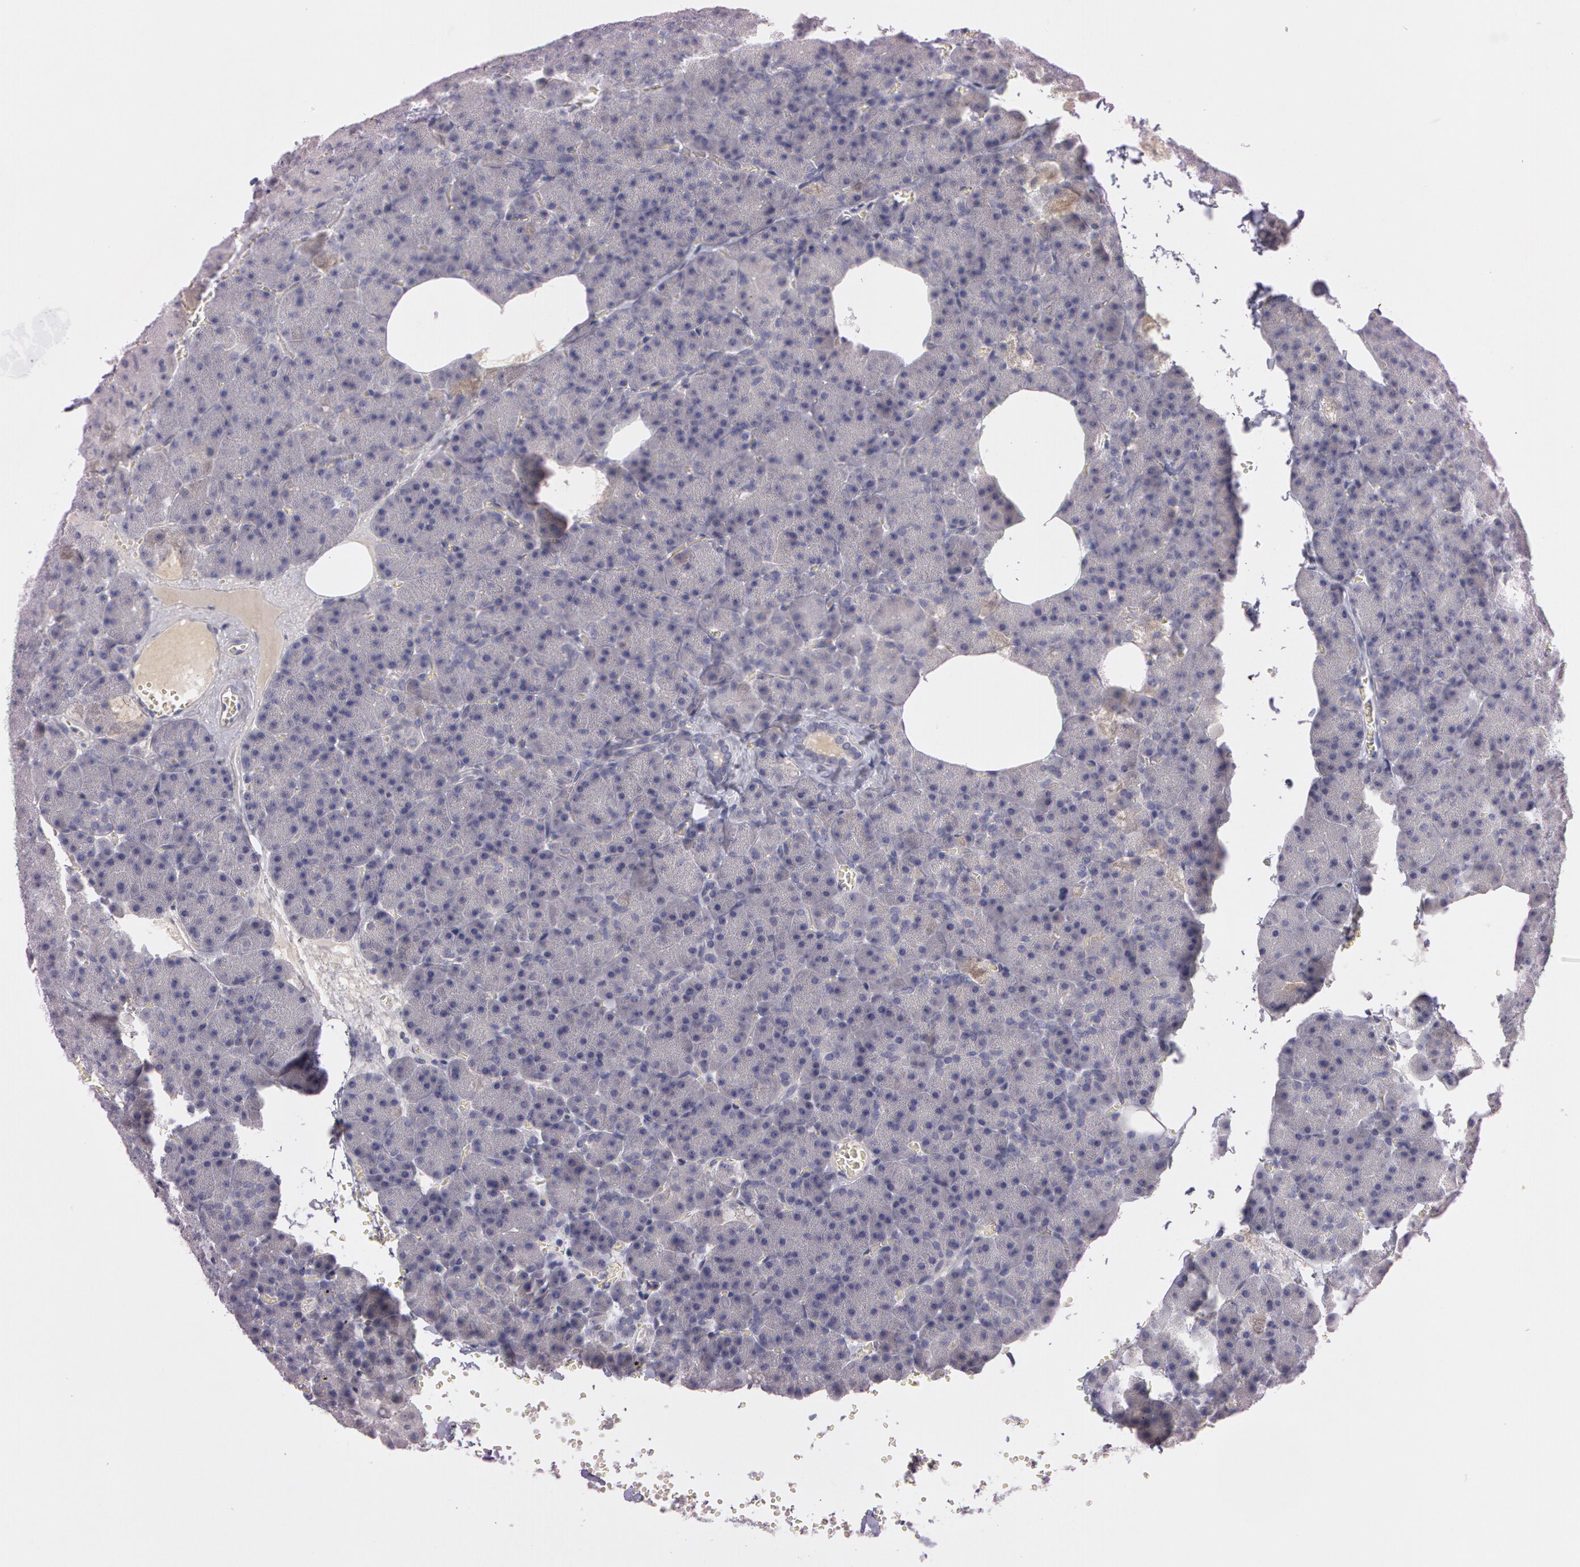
{"staining": {"intensity": "negative", "quantity": "none", "location": "none"}, "tissue": "pancreas", "cell_type": "Exocrine glandular cells", "image_type": "normal", "snomed": [{"axis": "morphology", "description": "Normal tissue, NOS"}, {"axis": "topography", "description": "Pancreas"}], "caption": "This is an immunohistochemistry (IHC) photomicrograph of normal pancreas. There is no positivity in exocrine glandular cells.", "gene": "MXRA5", "patient": {"sex": "female", "age": 35}}